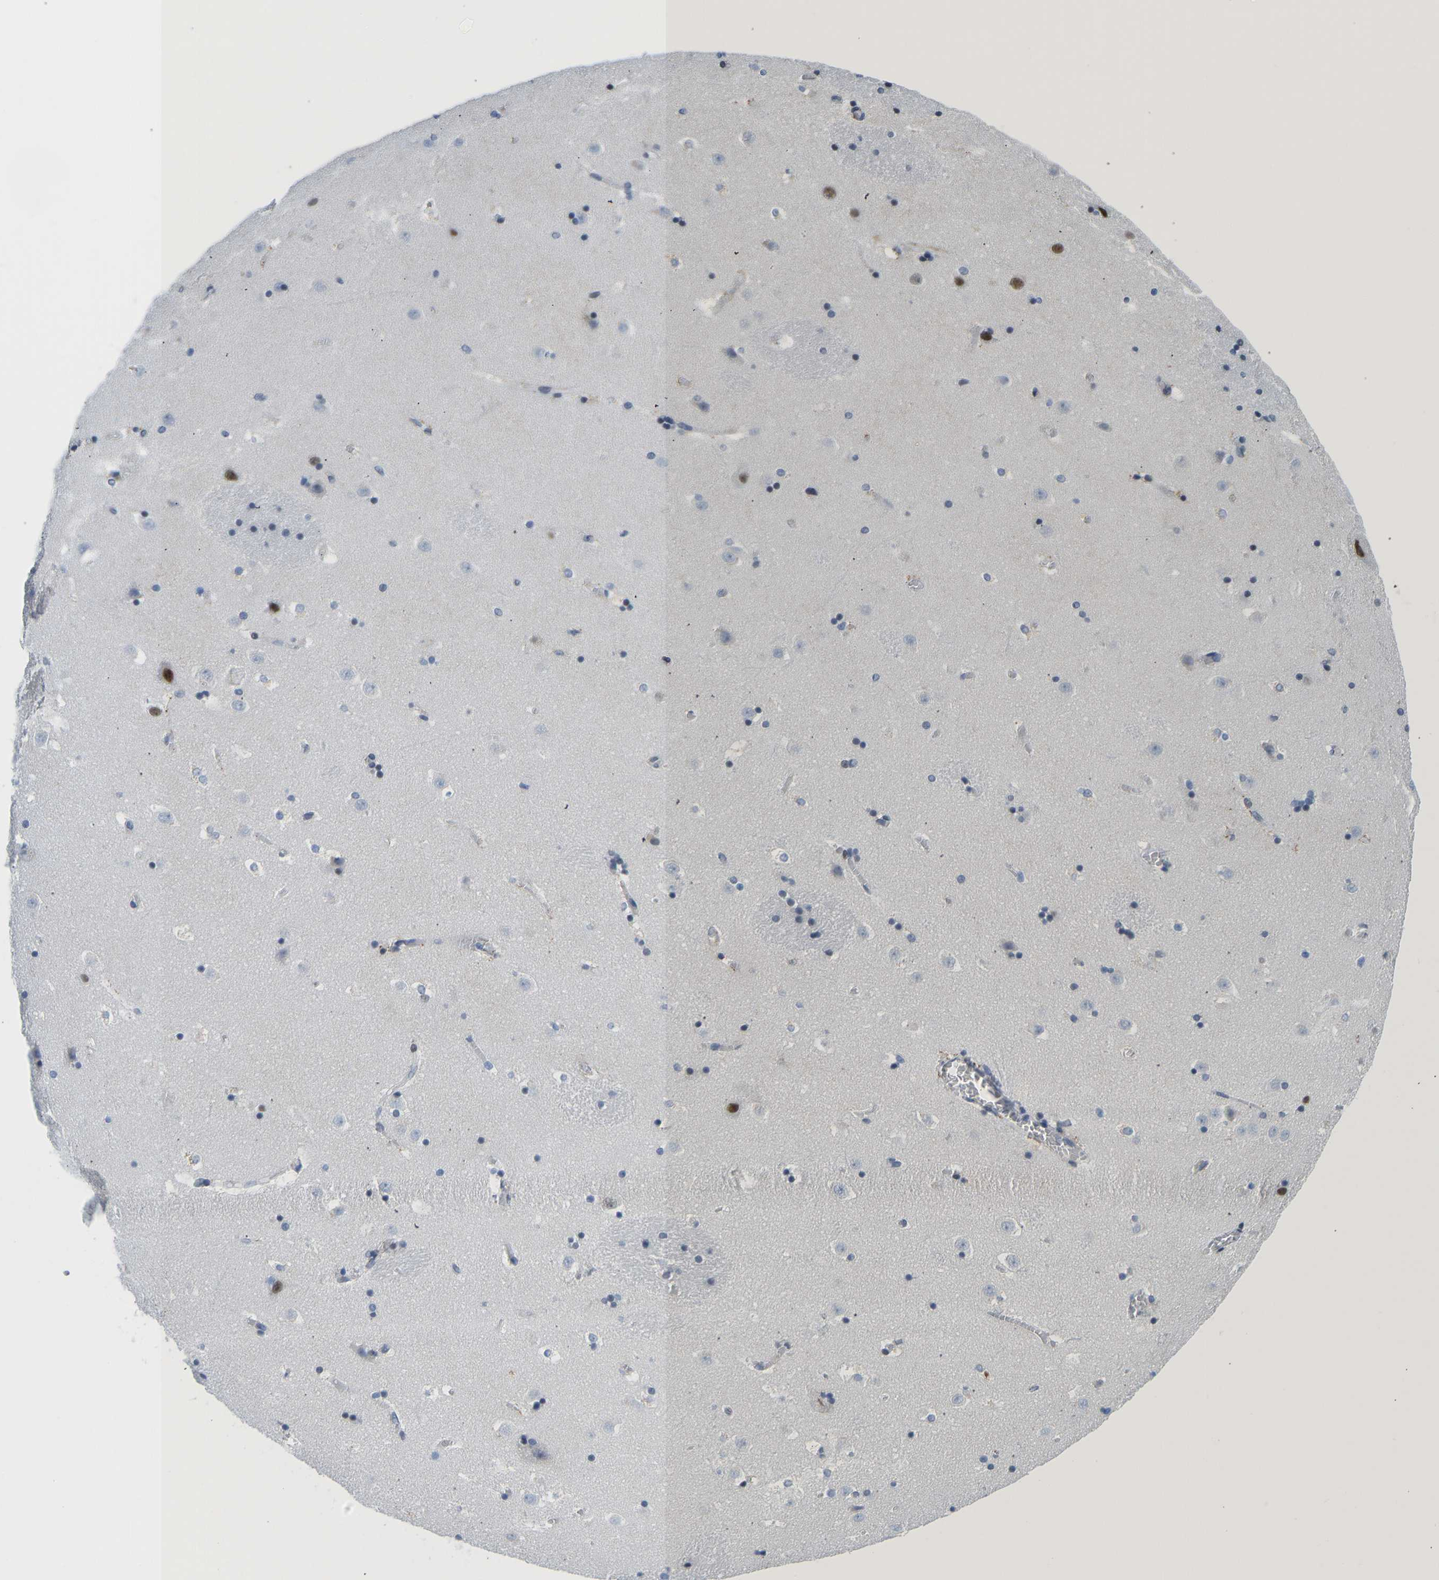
{"staining": {"intensity": "negative", "quantity": "none", "location": "none"}, "tissue": "caudate", "cell_type": "Glial cells", "image_type": "normal", "snomed": [{"axis": "morphology", "description": "Normal tissue, NOS"}, {"axis": "topography", "description": "Lateral ventricle wall"}], "caption": "This is an immunohistochemistry image of normal caudate. There is no staining in glial cells.", "gene": "TXNDC2", "patient": {"sex": "male", "age": 45}}